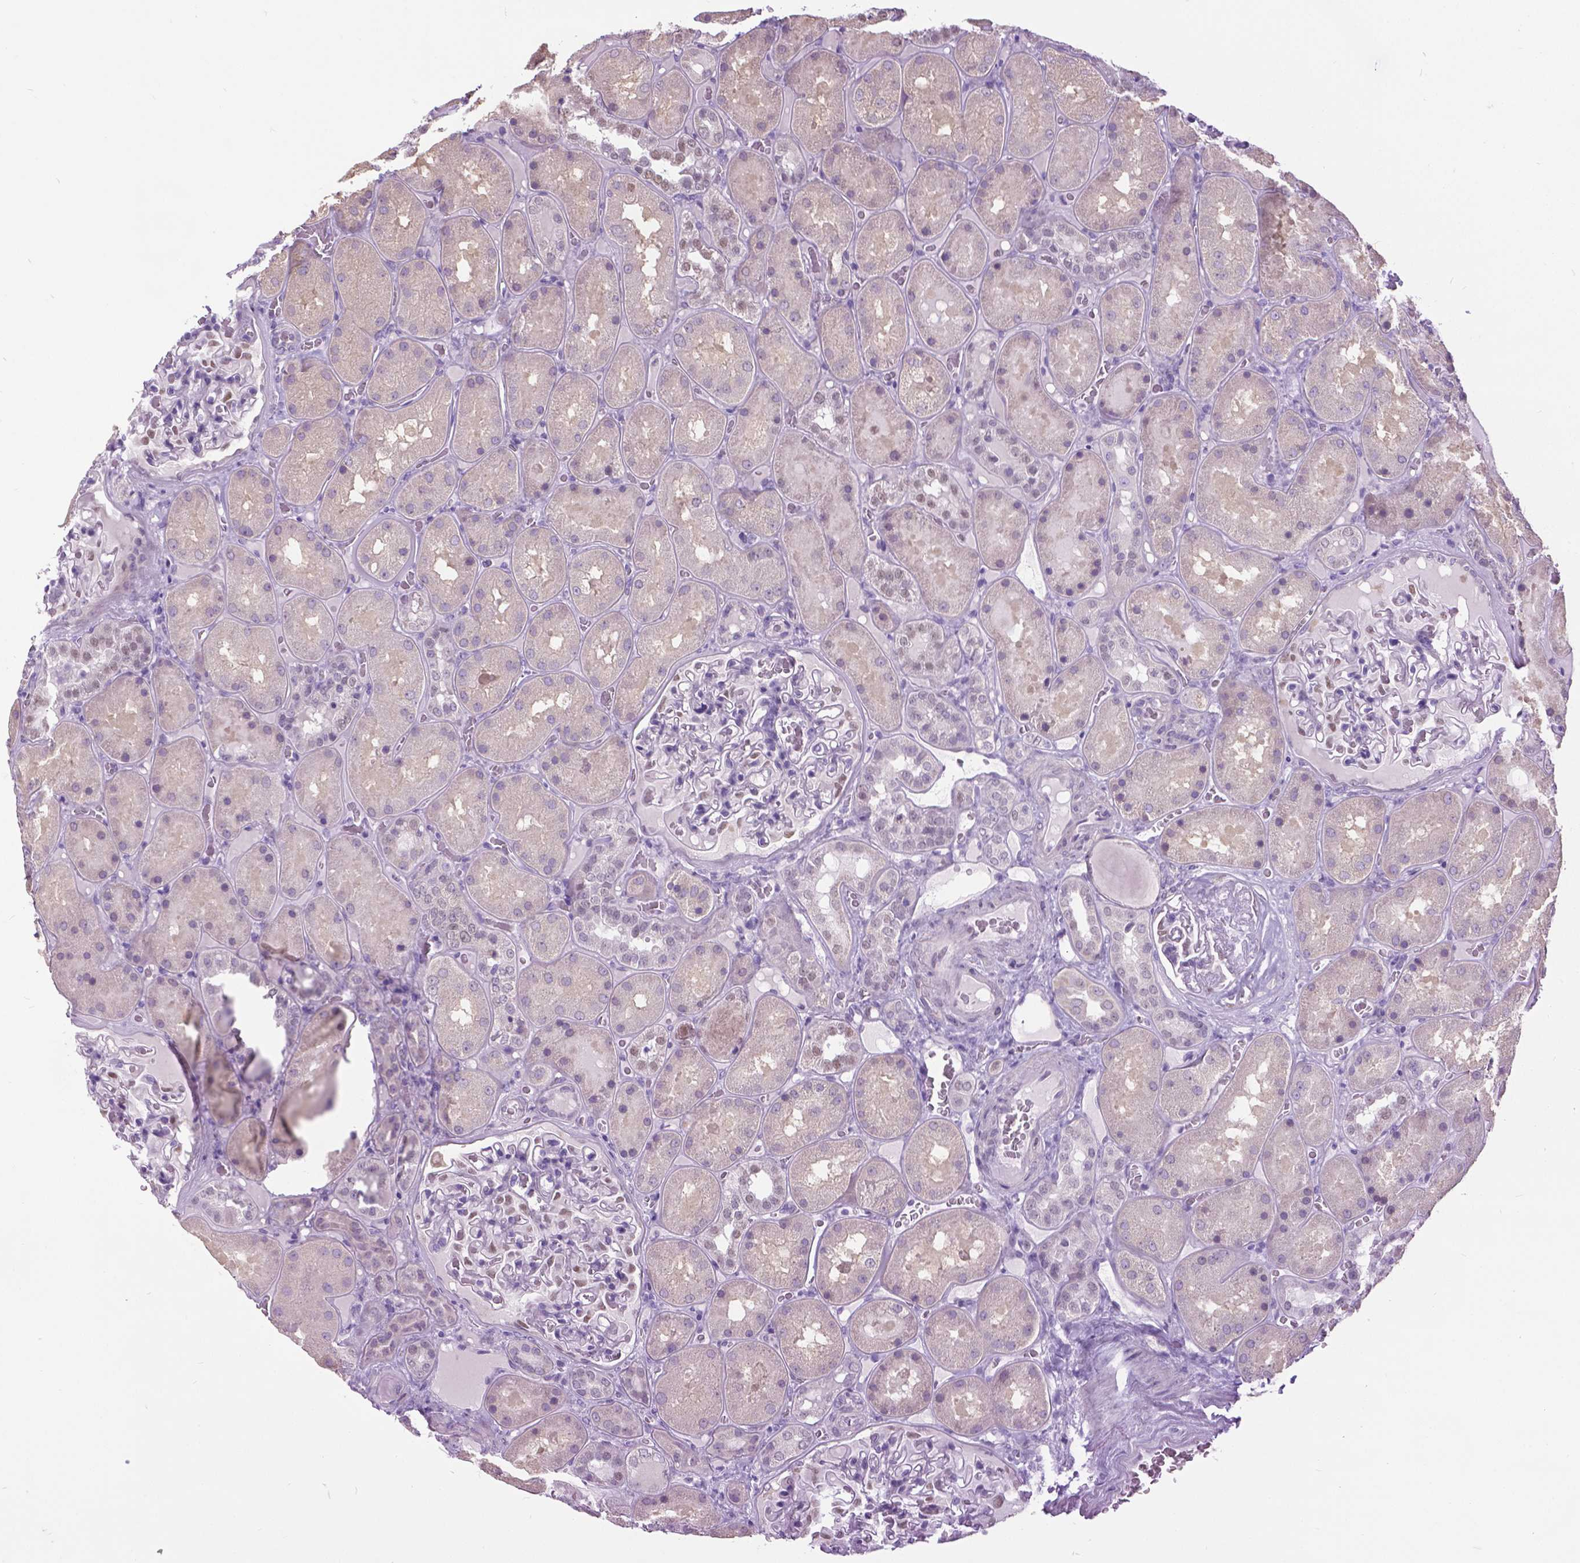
{"staining": {"intensity": "weak", "quantity": "25%-75%", "location": "nuclear"}, "tissue": "kidney", "cell_type": "Cells in glomeruli", "image_type": "normal", "snomed": [{"axis": "morphology", "description": "Normal tissue, NOS"}, {"axis": "topography", "description": "Kidney"}], "caption": "Protein expression analysis of normal kidney exhibits weak nuclear positivity in approximately 25%-75% of cells in glomeruli. The staining was performed using DAB, with brown indicating positive protein expression. Nuclei are stained blue with hematoxylin.", "gene": "APCDD1L", "patient": {"sex": "male", "age": 73}}